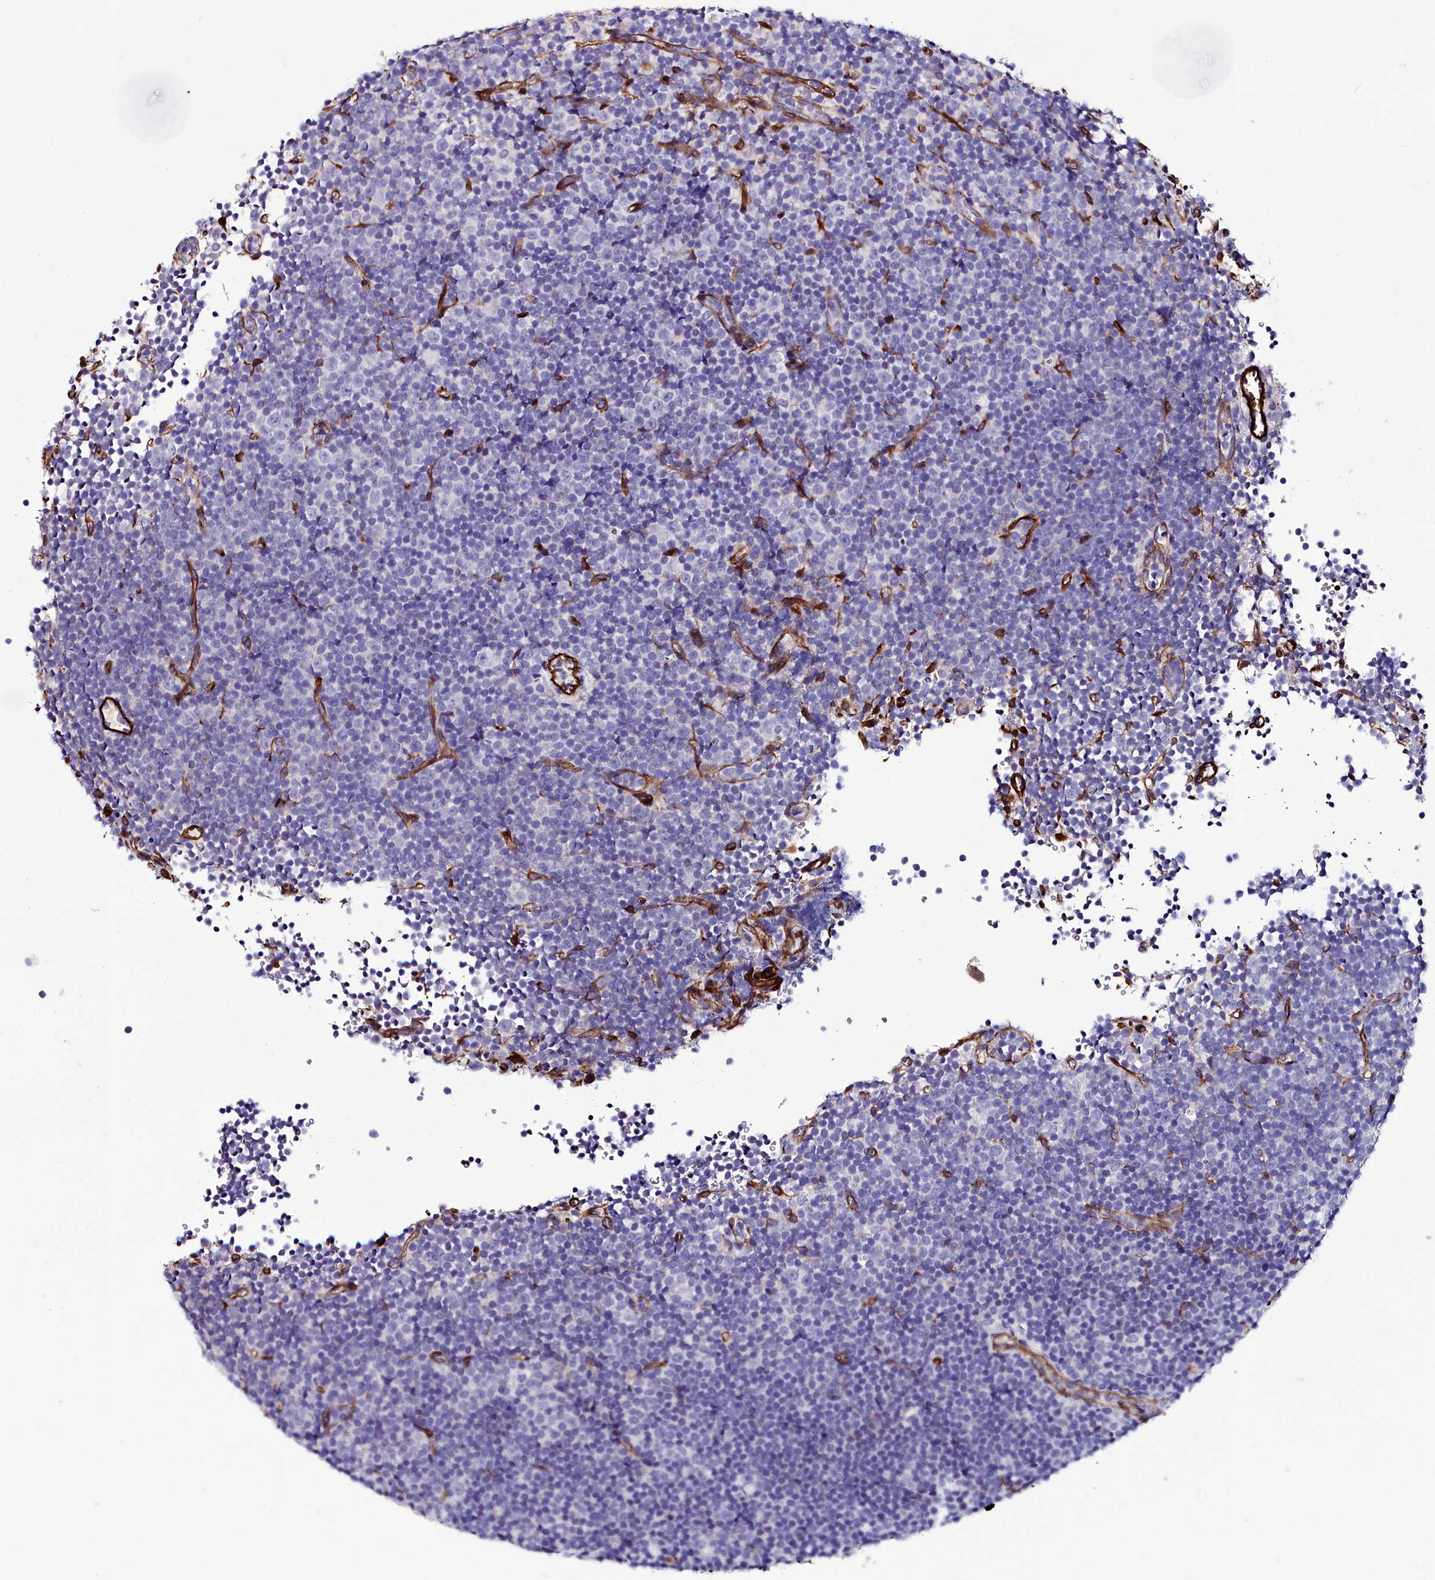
{"staining": {"intensity": "negative", "quantity": "none", "location": "none"}, "tissue": "lymphoma", "cell_type": "Tumor cells", "image_type": "cancer", "snomed": [{"axis": "morphology", "description": "Malignant lymphoma, non-Hodgkin's type, Low grade"}, {"axis": "topography", "description": "Lymph node"}], "caption": "The histopathology image shows no staining of tumor cells in low-grade malignant lymphoma, non-Hodgkin's type. The staining was performed using DAB to visualize the protein expression in brown, while the nuclei were stained in blue with hematoxylin (Magnification: 20x).", "gene": "CYP4F11", "patient": {"sex": "female", "age": 67}}